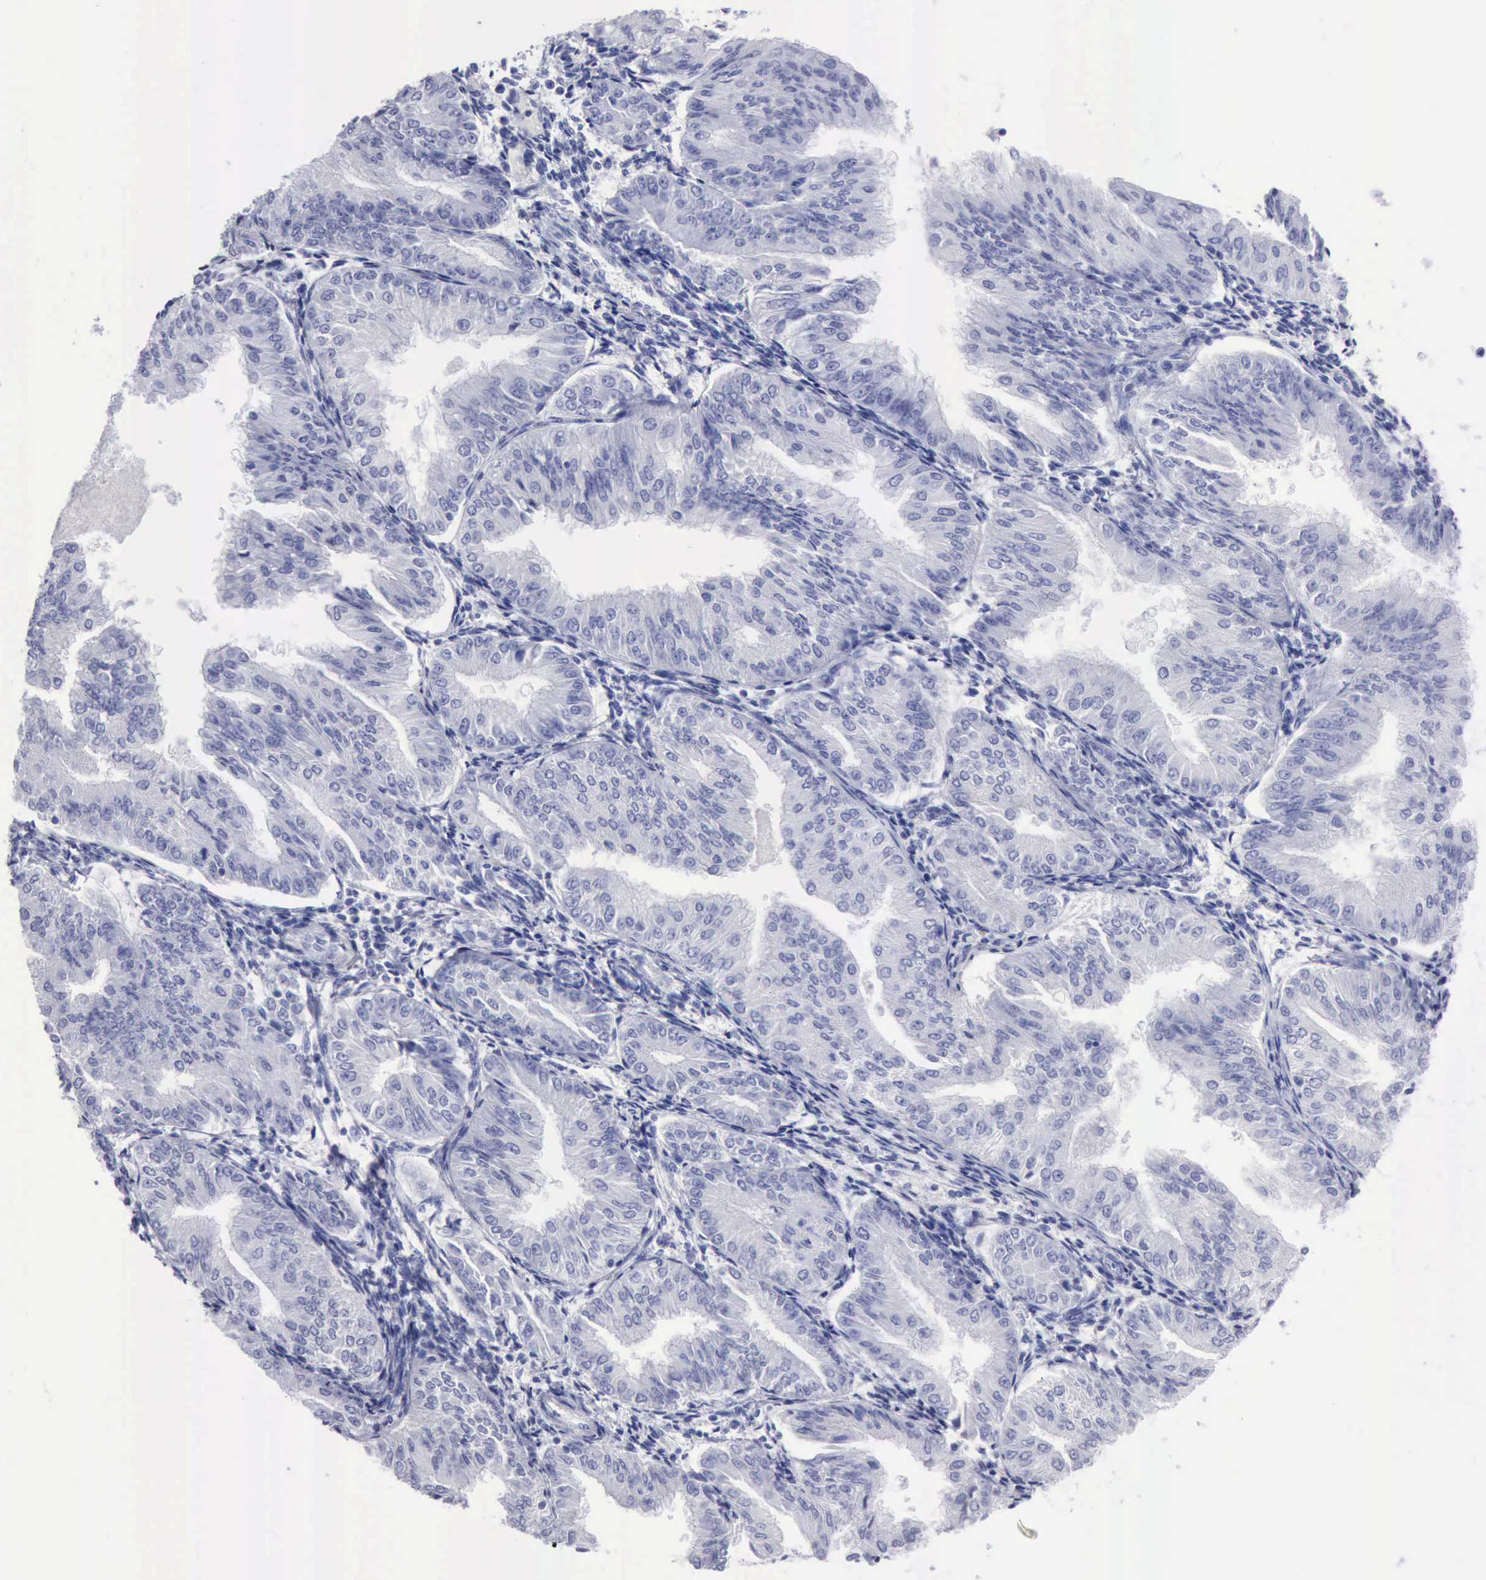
{"staining": {"intensity": "negative", "quantity": "none", "location": "none"}, "tissue": "endometrial cancer", "cell_type": "Tumor cells", "image_type": "cancer", "snomed": [{"axis": "morphology", "description": "Adenocarcinoma, NOS"}, {"axis": "topography", "description": "Endometrium"}], "caption": "Immunohistochemical staining of human endometrial cancer (adenocarcinoma) reveals no significant staining in tumor cells.", "gene": "CYP19A1", "patient": {"sex": "female", "age": 53}}